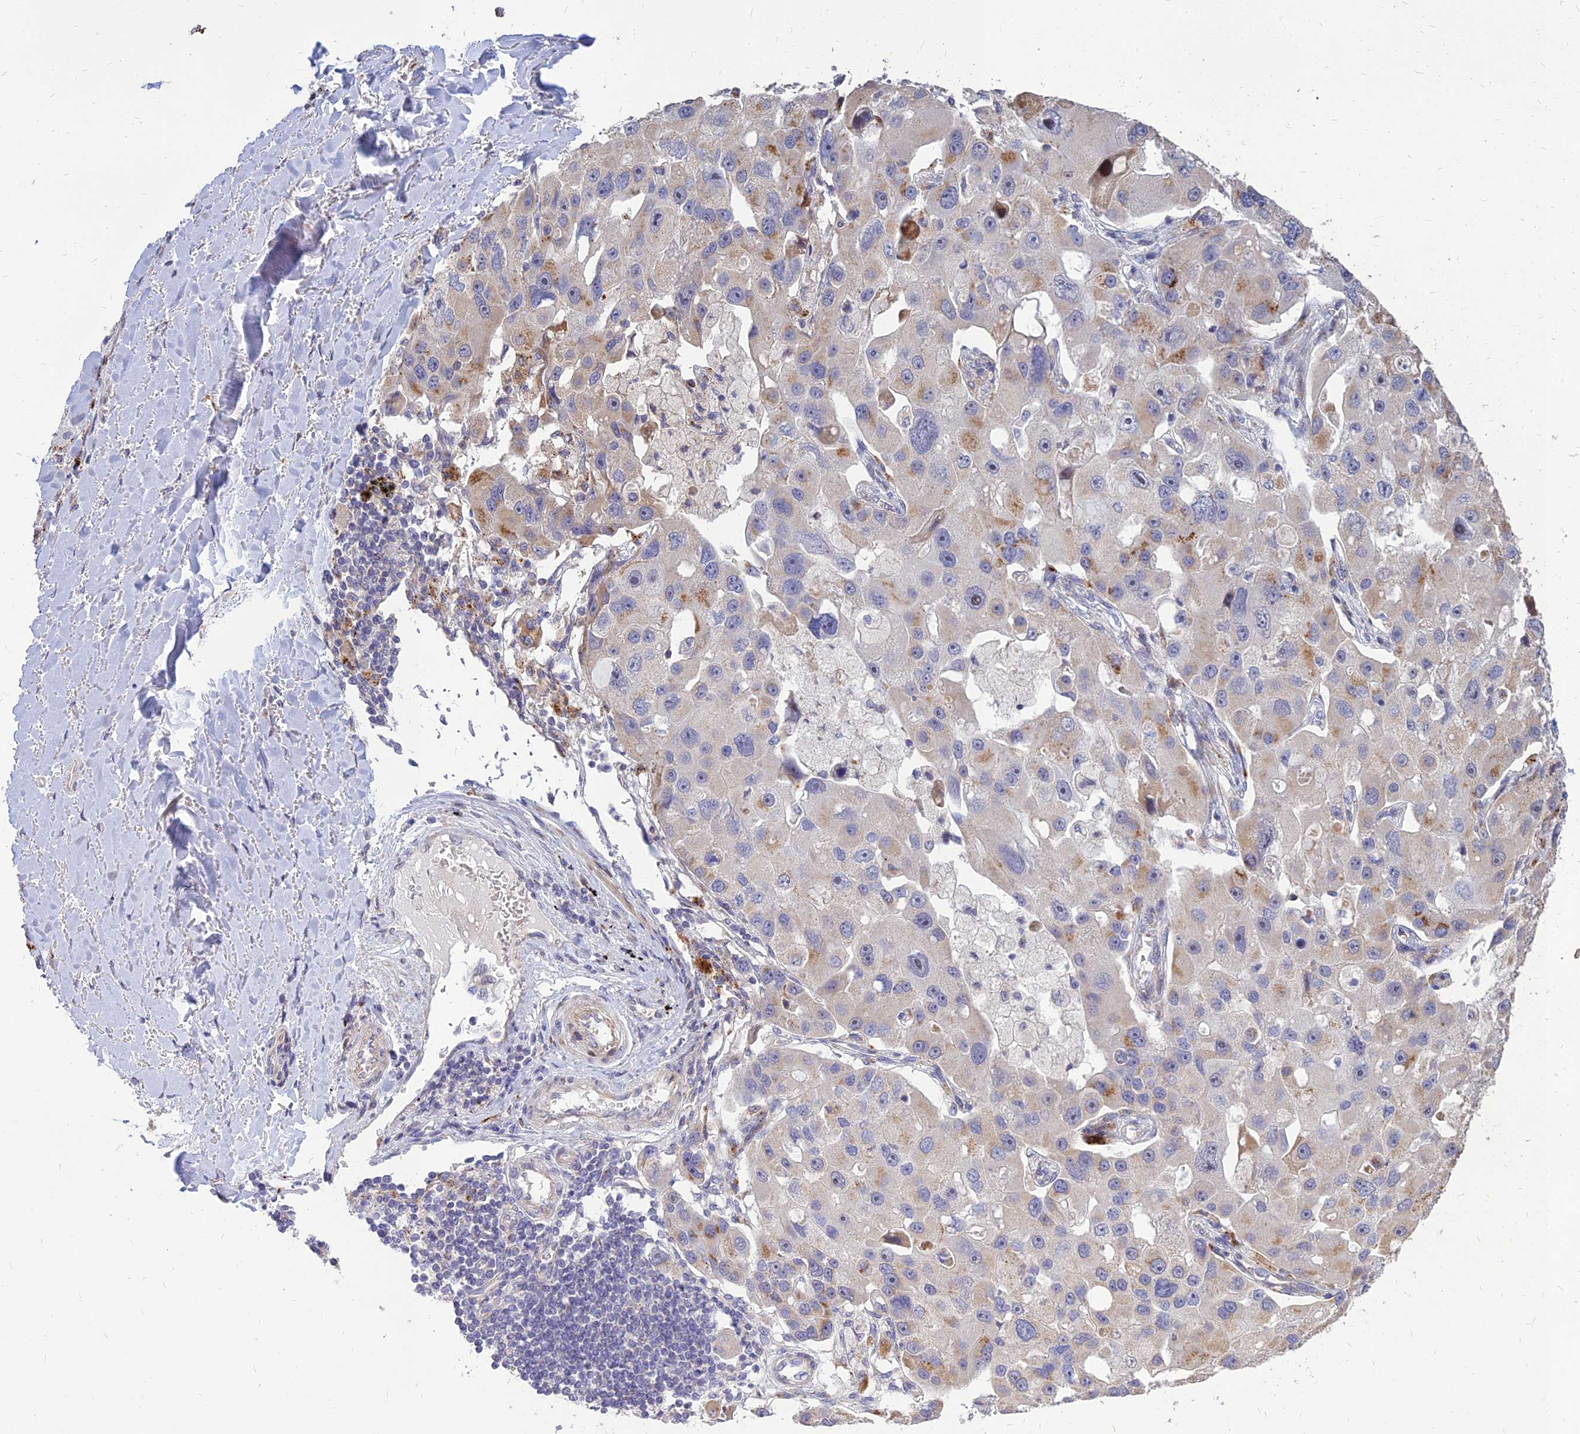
{"staining": {"intensity": "moderate", "quantity": "<25%", "location": "cytoplasmic/membranous"}, "tissue": "lung cancer", "cell_type": "Tumor cells", "image_type": "cancer", "snomed": [{"axis": "morphology", "description": "Adenocarcinoma, NOS"}, {"axis": "topography", "description": "Lung"}], "caption": "Protein staining of lung cancer tissue displays moderate cytoplasmic/membranous expression in approximately <25% of tumor cells. (DAB (3,3'-diaminobenzidine) IHC with brightfield microscopy, high magnification).", "gene": "ST3GAL6", "patient": {"sex": "female", "age": 54}}